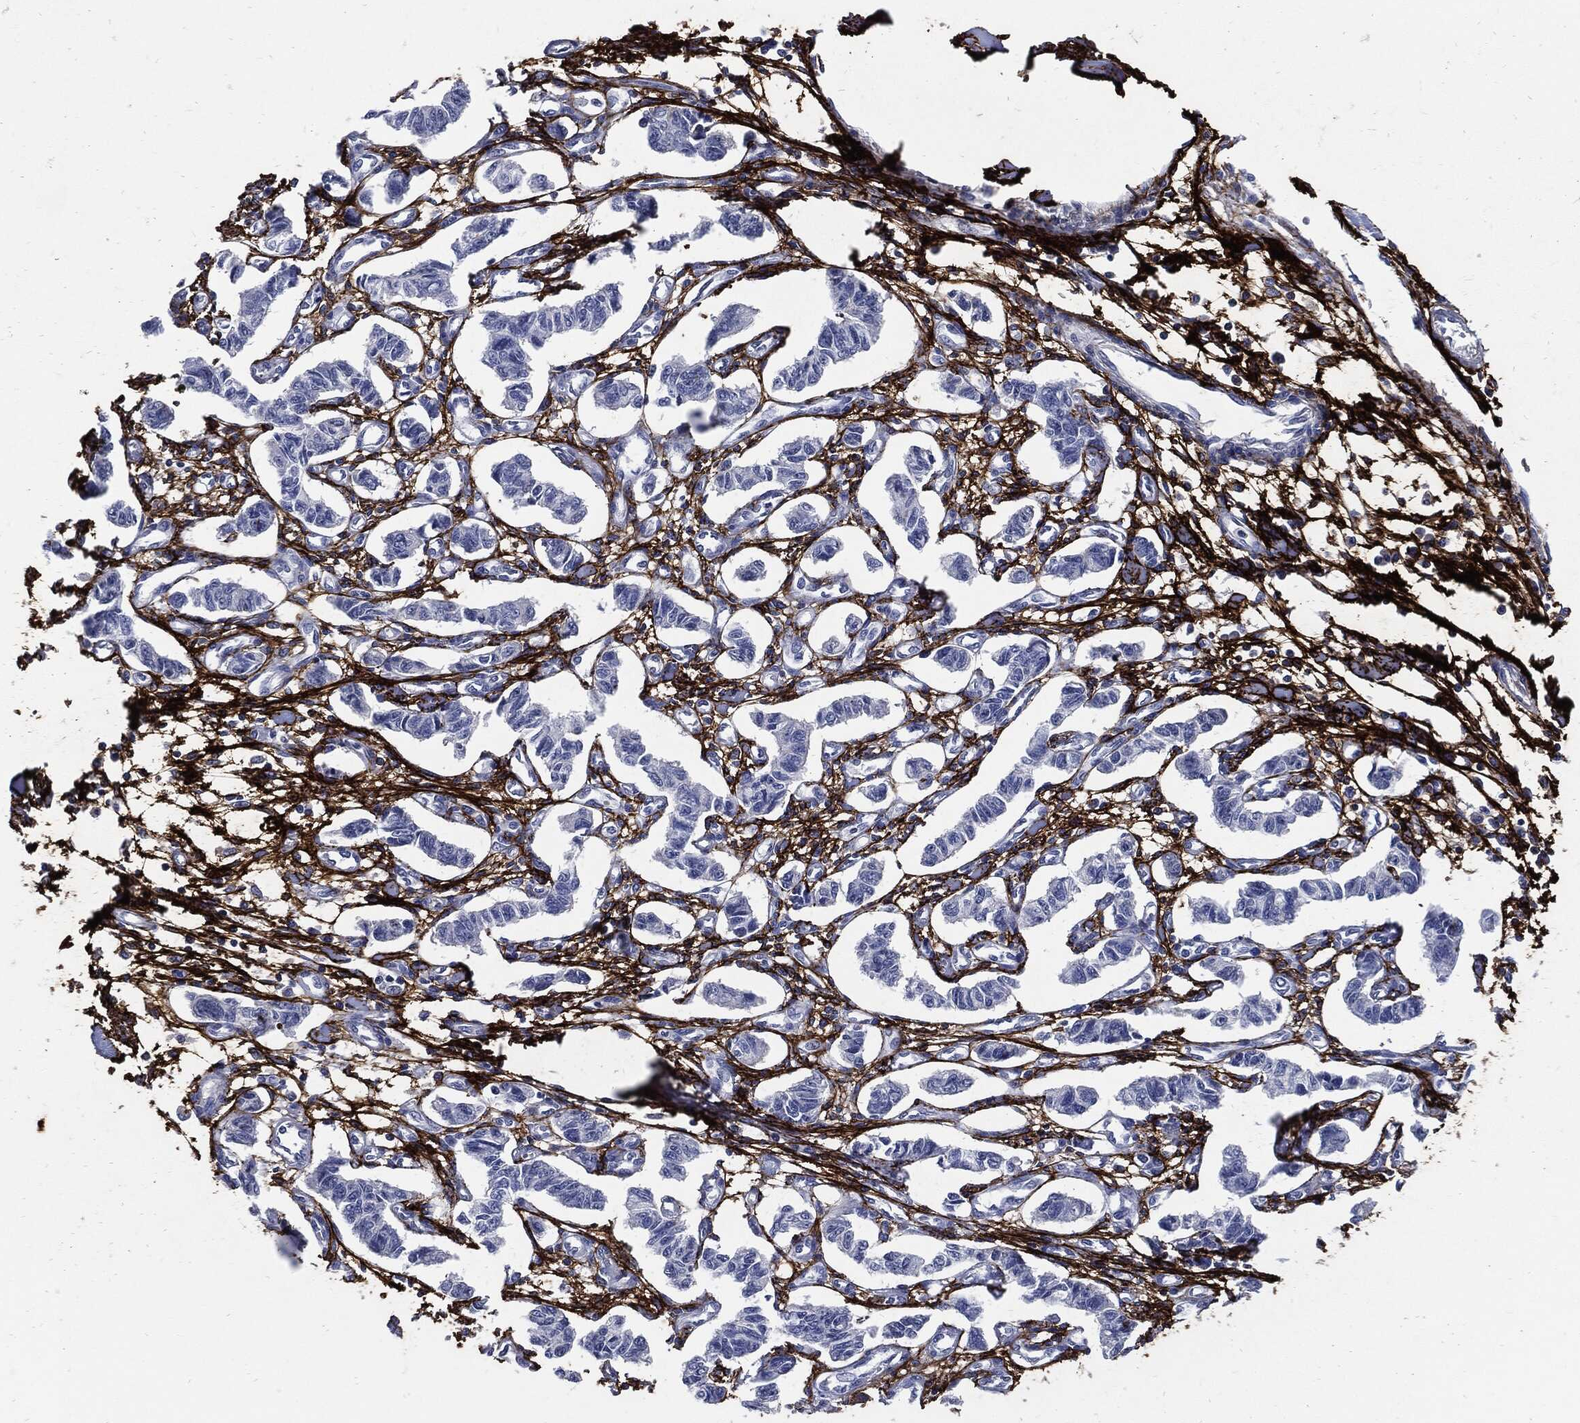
{"staining": {"intensity": "negative", "quantity": "none", "location": "none"}, "tissue": "carcinoid", "cell_type": "Tumor cells", "image_type": "cancer", "snomed": [{"axis": "morphology", "description": "Carcinoid, malignant, NOS"}, {"axis": "topography", "description": "Kidney"}], "caption": "There is no significant expression in tumor cells of malignant carcinoid.", "gene": "FBN1", "patient": {"sex": "female", "age": 41}}